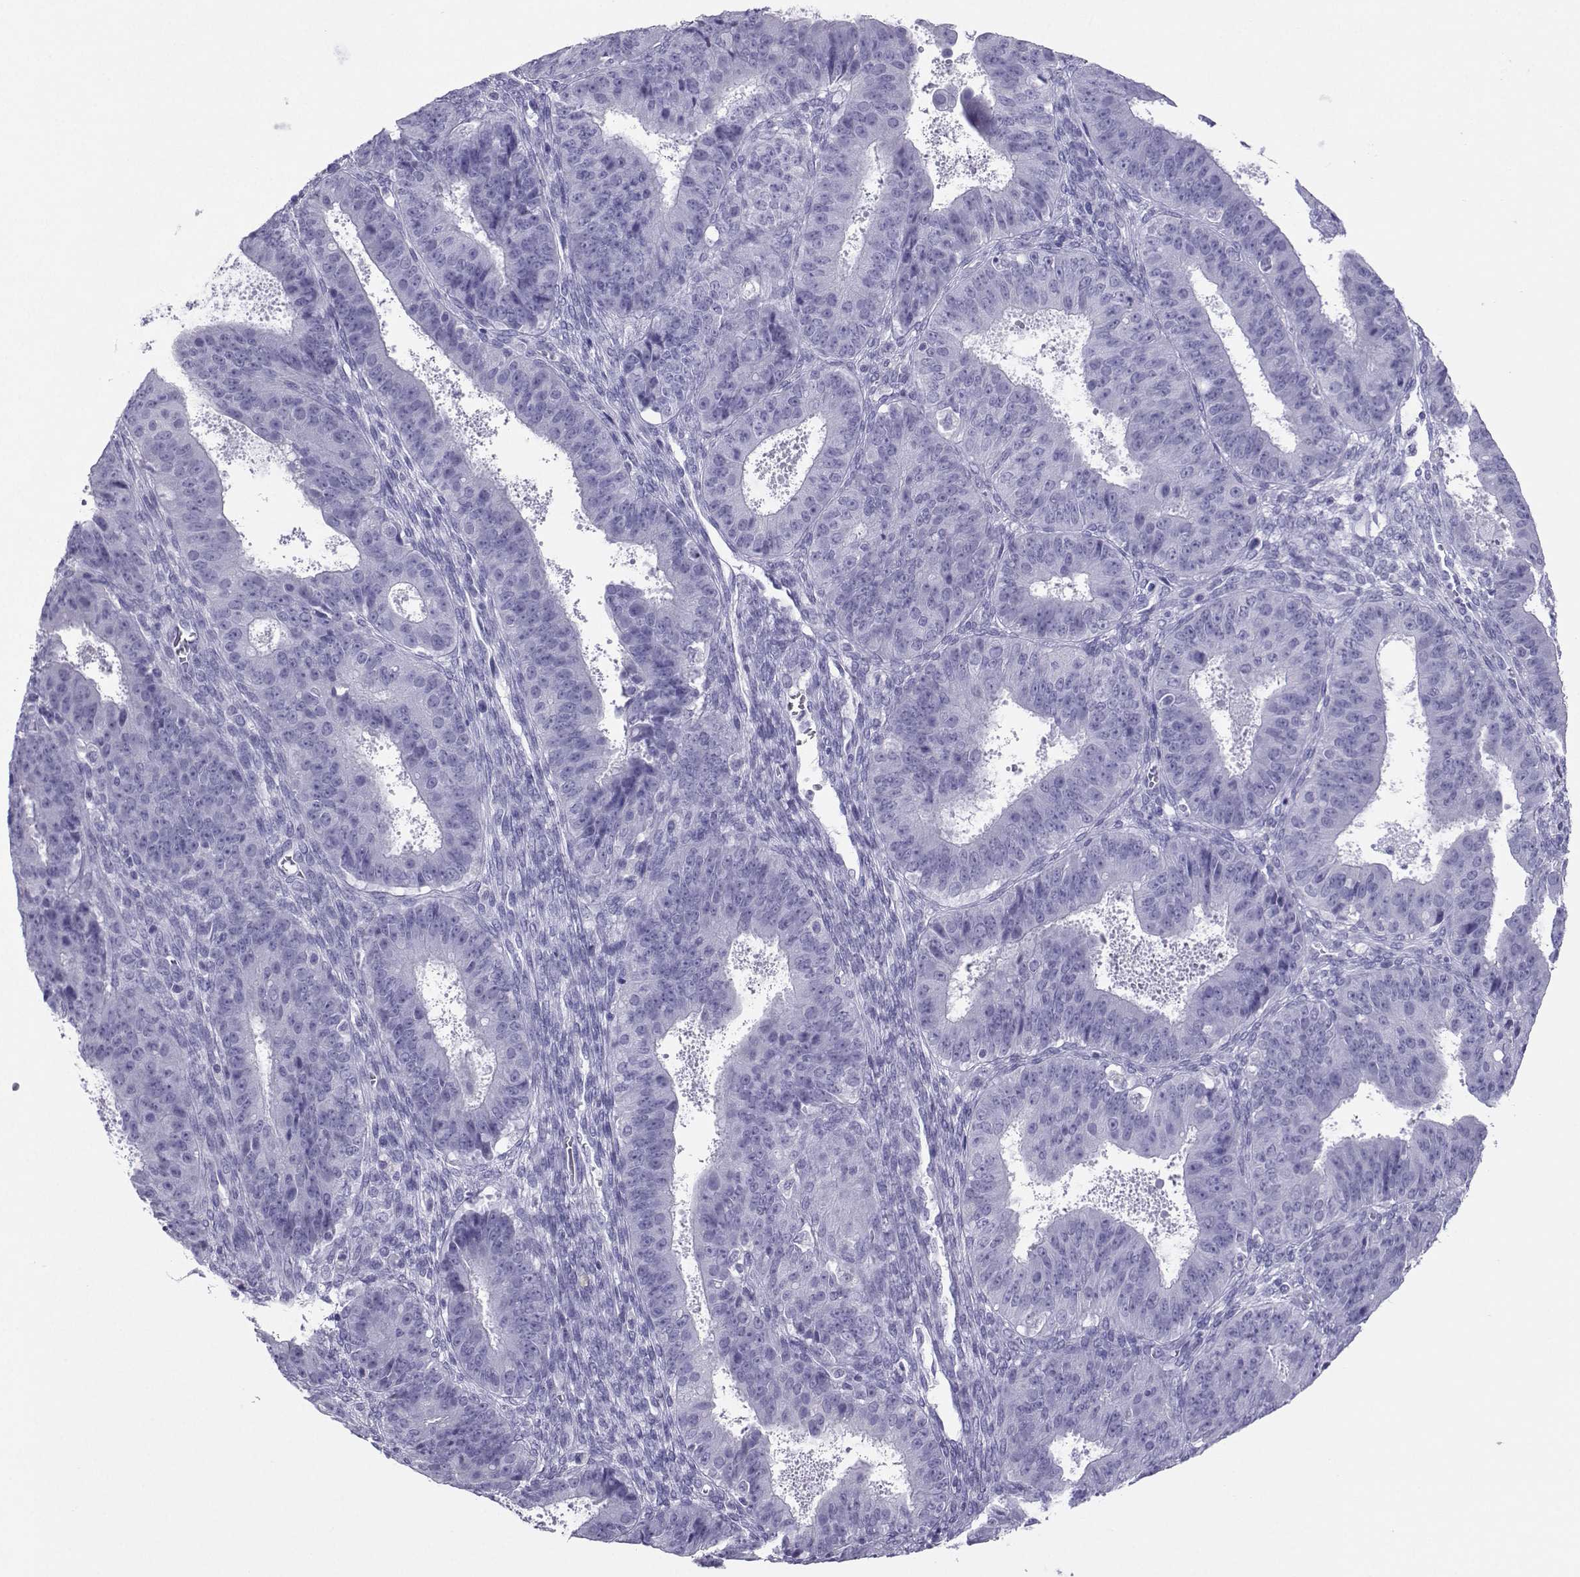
{"staining": {"intensity": "negative", "quantity": "none", "location": "none"}, "tissue": "ovarian cancer", "cell_type": "Tumor cells", "image_type": "cancer", "snomed": [{"axis": "morphology", "description": "Carcinoma, endometroid"}, {"axis": "topography", "description": "Ovary"}], "caption": "This is a photomicrograph of IHC staining of endometroid carcinoma (ovarian), which shows no staining in tumor cells.", "gene": "LORICRIN", "patient": {"sex": "female", "age": 42}}